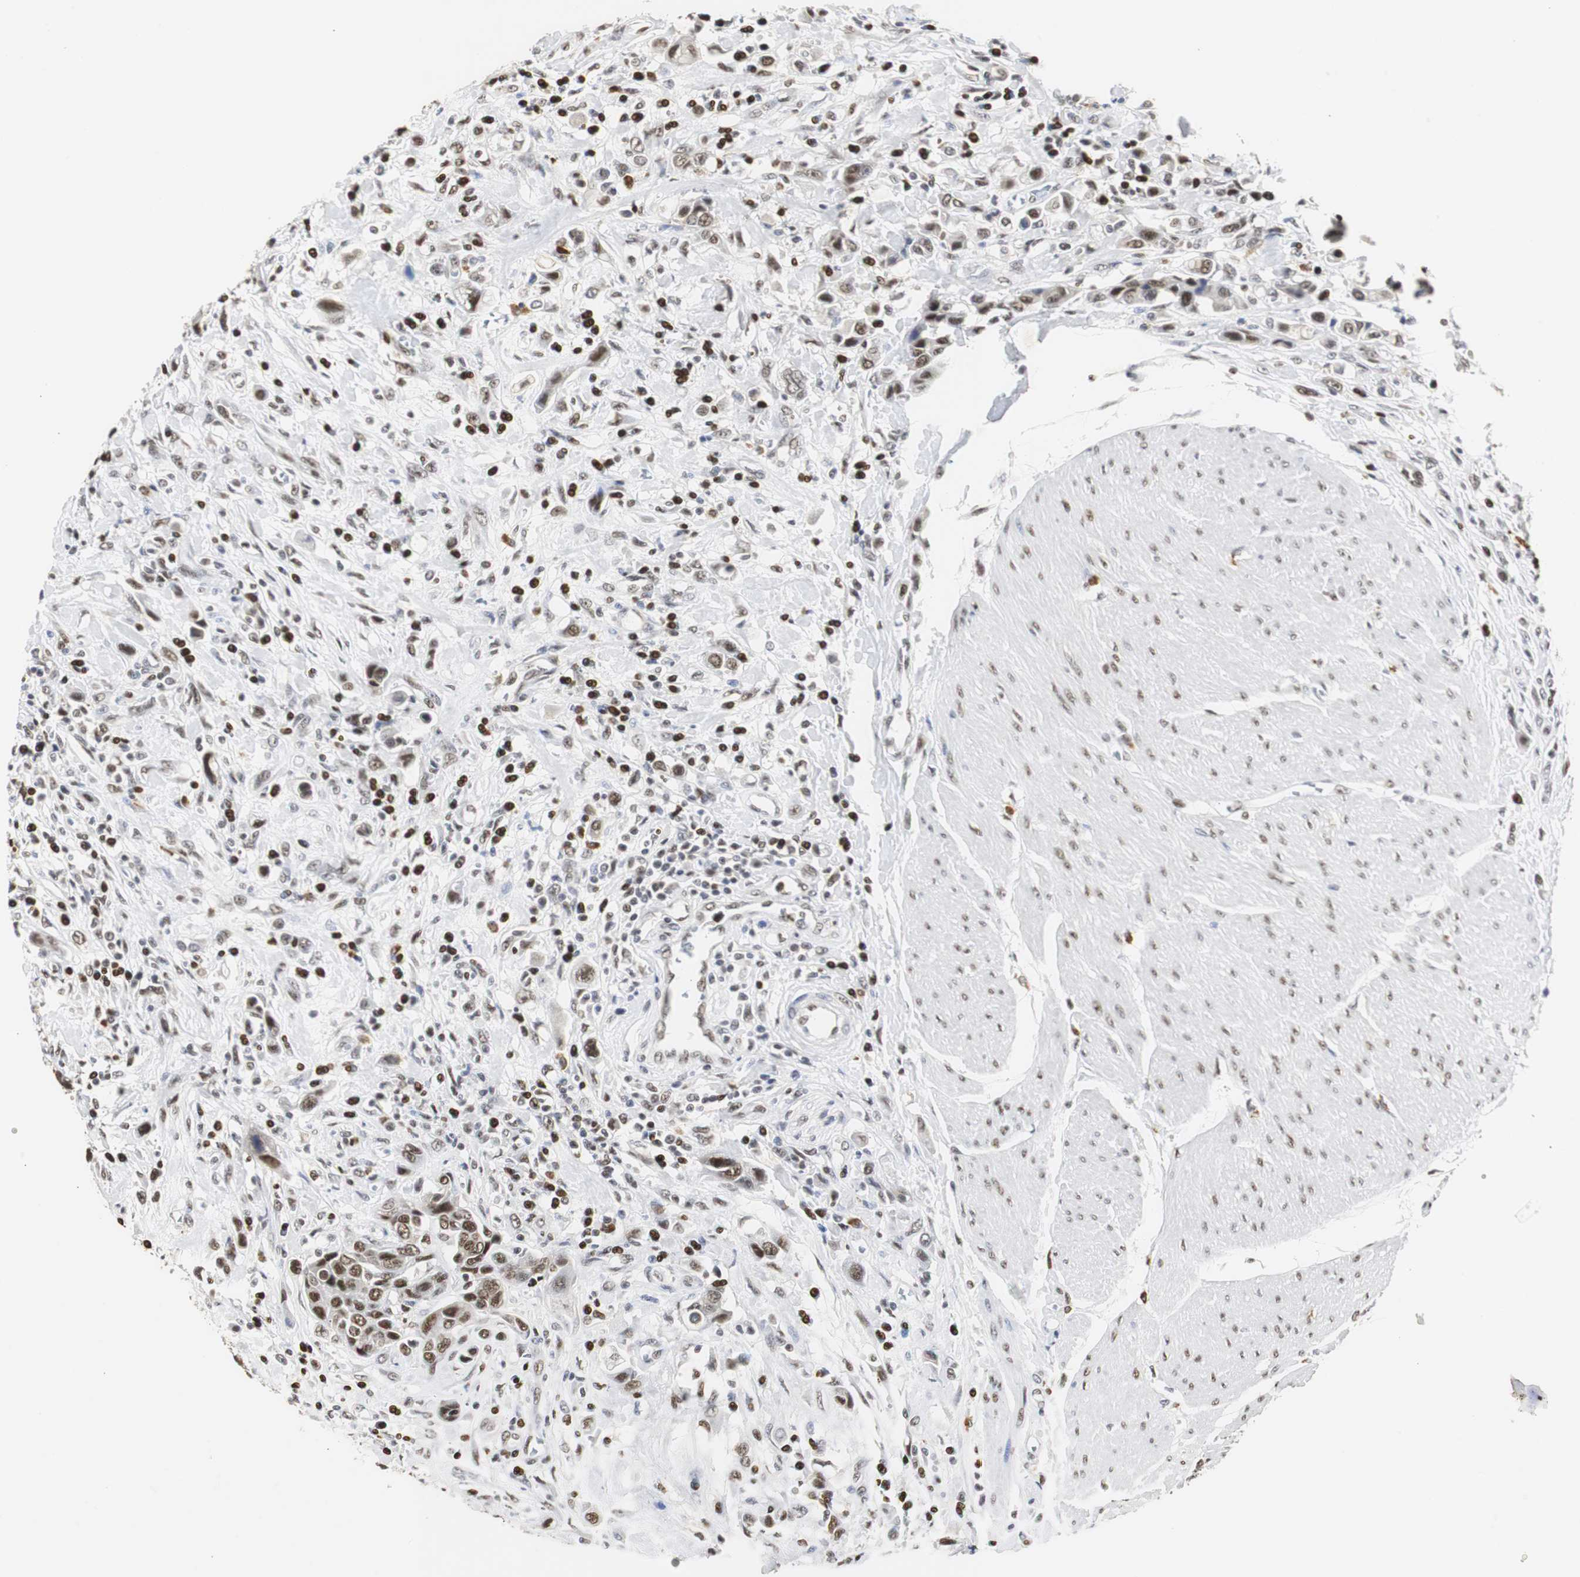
{"staining": {"intensity": "strong", "quantity": ">75%", "location": "nuclear"}, "tissue": "urothelial cancer", "cell_type": "Tumor cells", "image_type": "cancer", "snomed": [{"axis": "morphology", "description": "Urothelial carcinoma, High grade"}, {"axis": "topography", "description": "Urinary bladder"}], "caption": "This photomicrograph reveals immunohistochemistry staining of human high-grade urothelial carcinoma, with high strong nuclear expression in approximately >75% of tumor cells.", "gene": "ZFC3H1", "patient": {"sex": "male", "age": 50}}